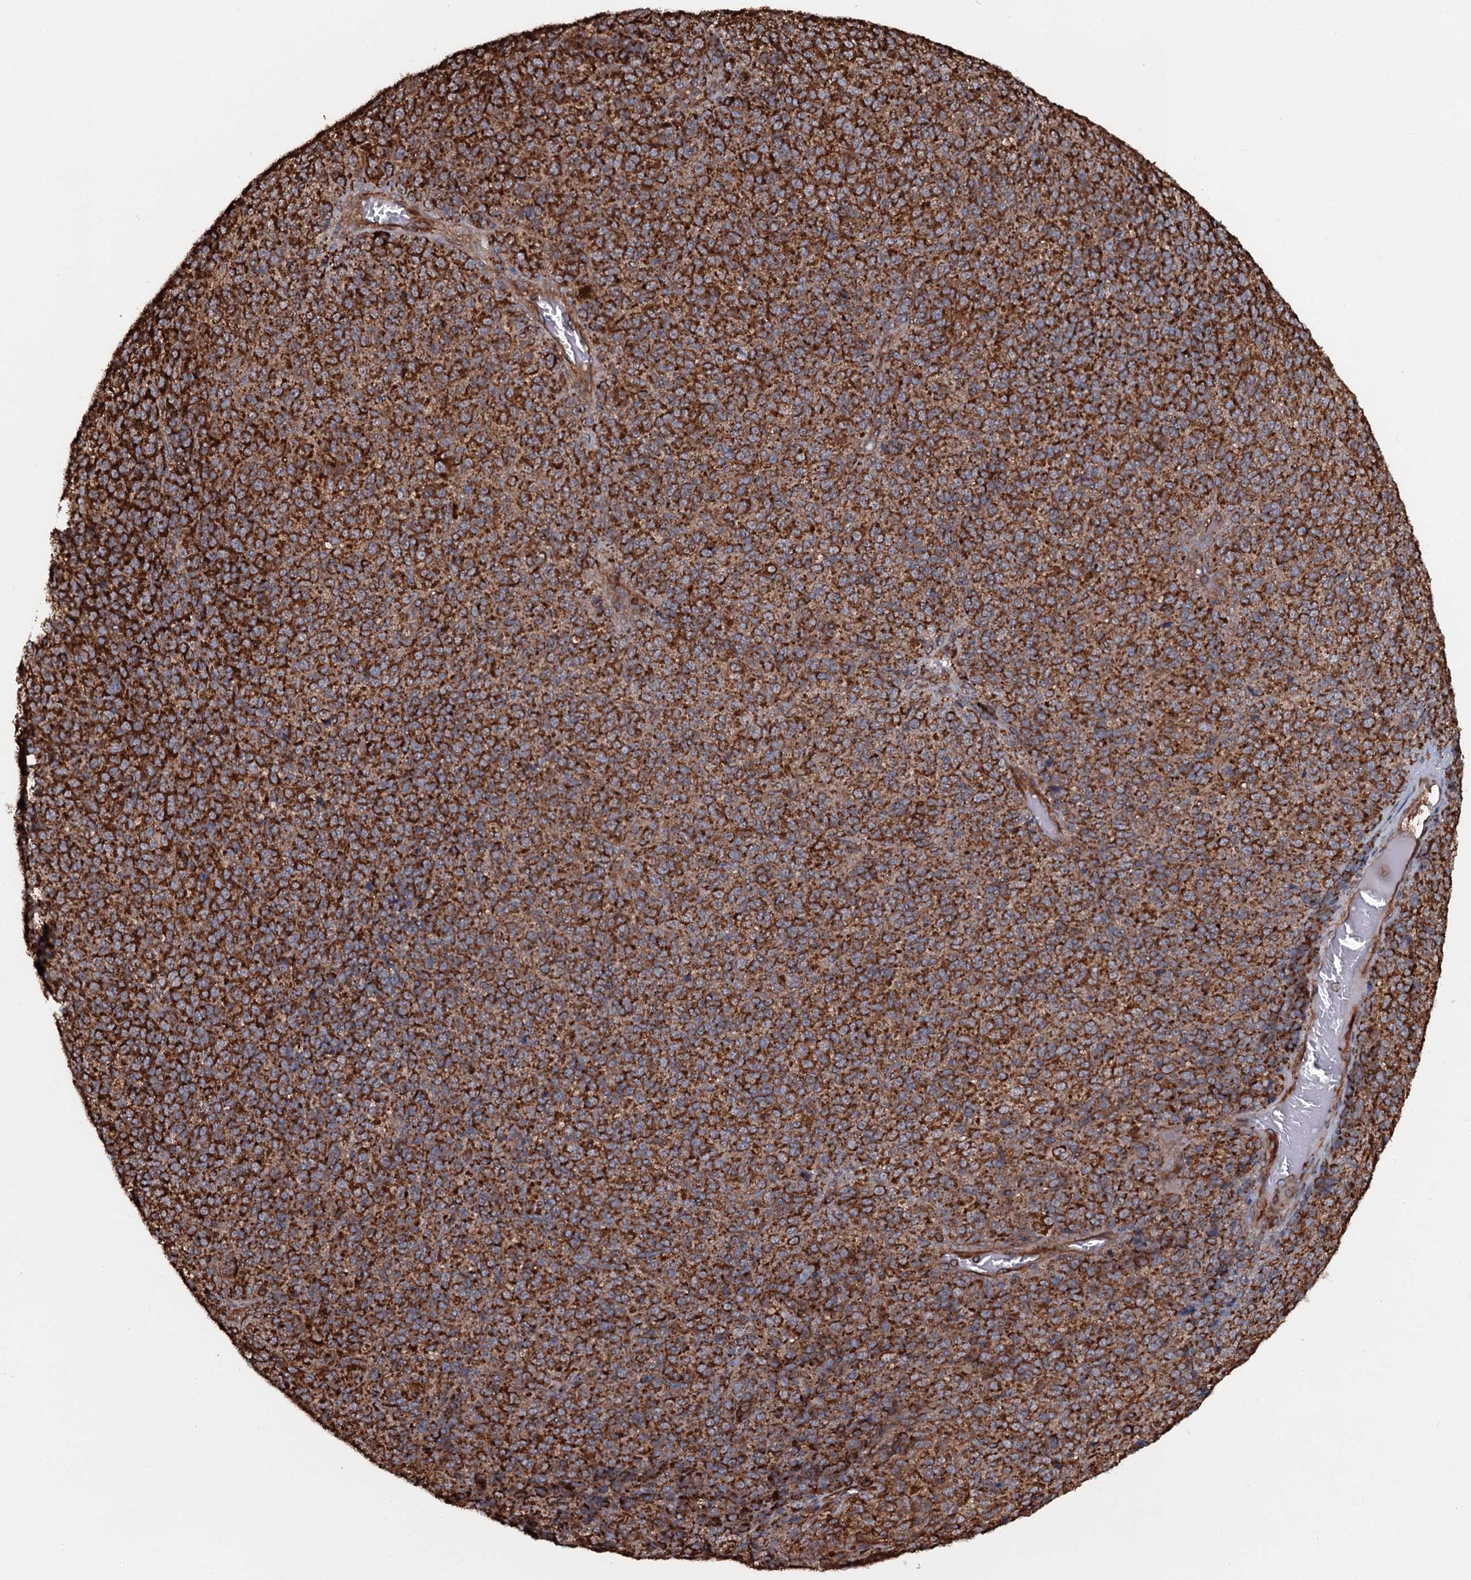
{"staining": {"intensity": "strong", "quantity": ">75%", "location": "cytoplasmic/membranous"}, "tissue": "melanoma", "cell_type": "Tumor cells", "image_type": "cancer", "snomed": [{"axis": "morphology", "description": "Malignant melanoma, Metastatic site"}, {"axis": "topography", "description": "Brain"}], "caption": "IHC (DAB (3,3'-diaminobenzidine)) staining of human melanoma demonstrates strong cytoplasmic/membranous protein expression in approximately >75% of tumor cells. The staining was performed using DAB to visualize the protein expression in brown, while the nuclei were stained in blue with hematoxylin (Magnification: 20x).", "gene": "VWA8", "patient": {"sex": "female", "age": 56}}